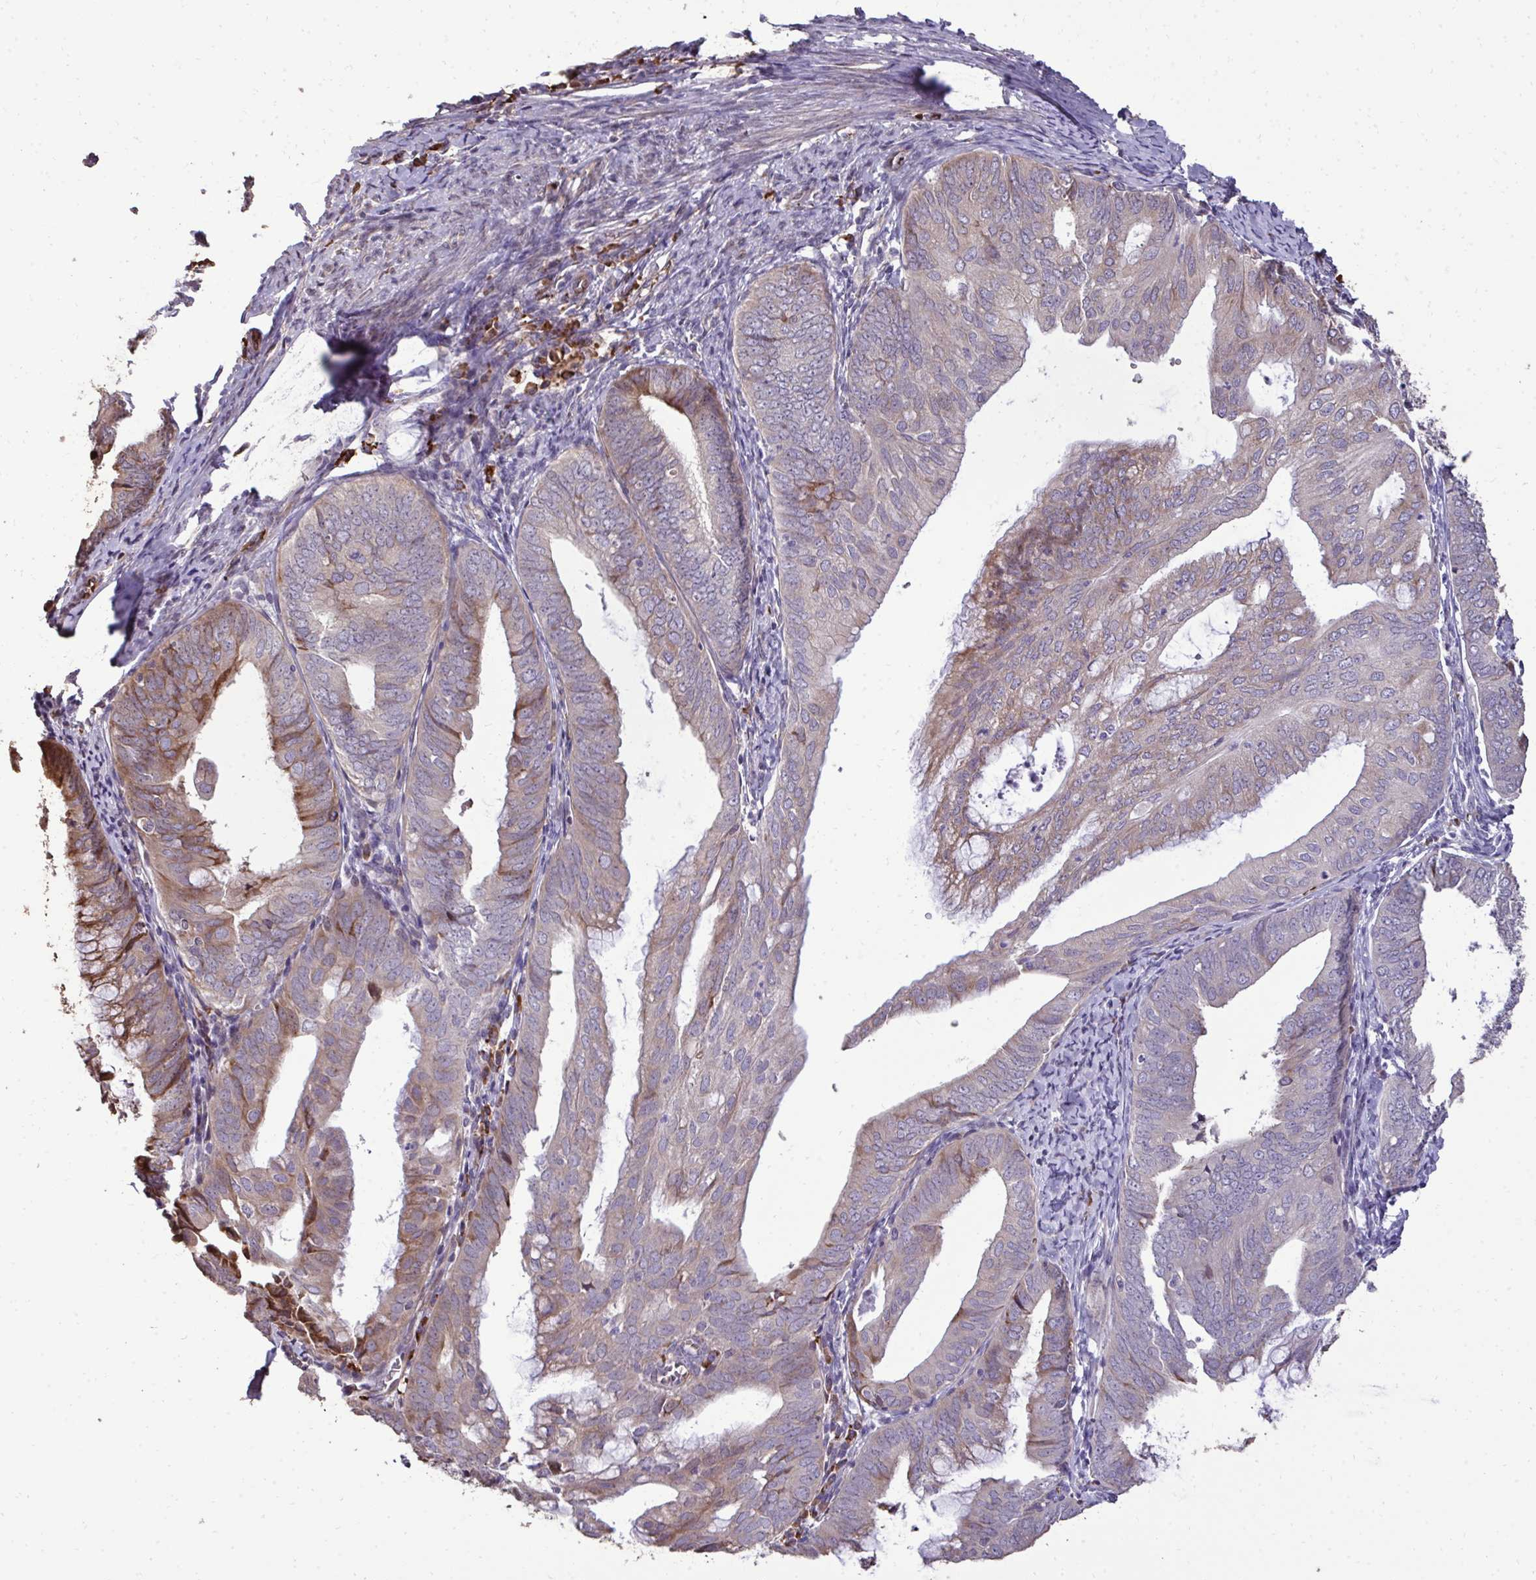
{"staining": {"intensity": "weak", "quantity": "25%-75%", "location": "cytoplasmic/membranous"}, "tissue": "endometrial cancer", "cell_type": "Tumor cells", "image_type": "cancer", "snomed": [{"axis": "morphology", "description": "Adenocarcinoma, NOS"}, {"axis": "topography", "description": "Endometrium"}], "caption": "About 25%-75% of tumor cells in human endometrial adenocarcinoma reveal weak cytoplasmic/membranous protein staining as visualized by brown immunohistochemical staining.", "gene": "FIBCD1", "patient": {"sex": "female", "age": 75}}